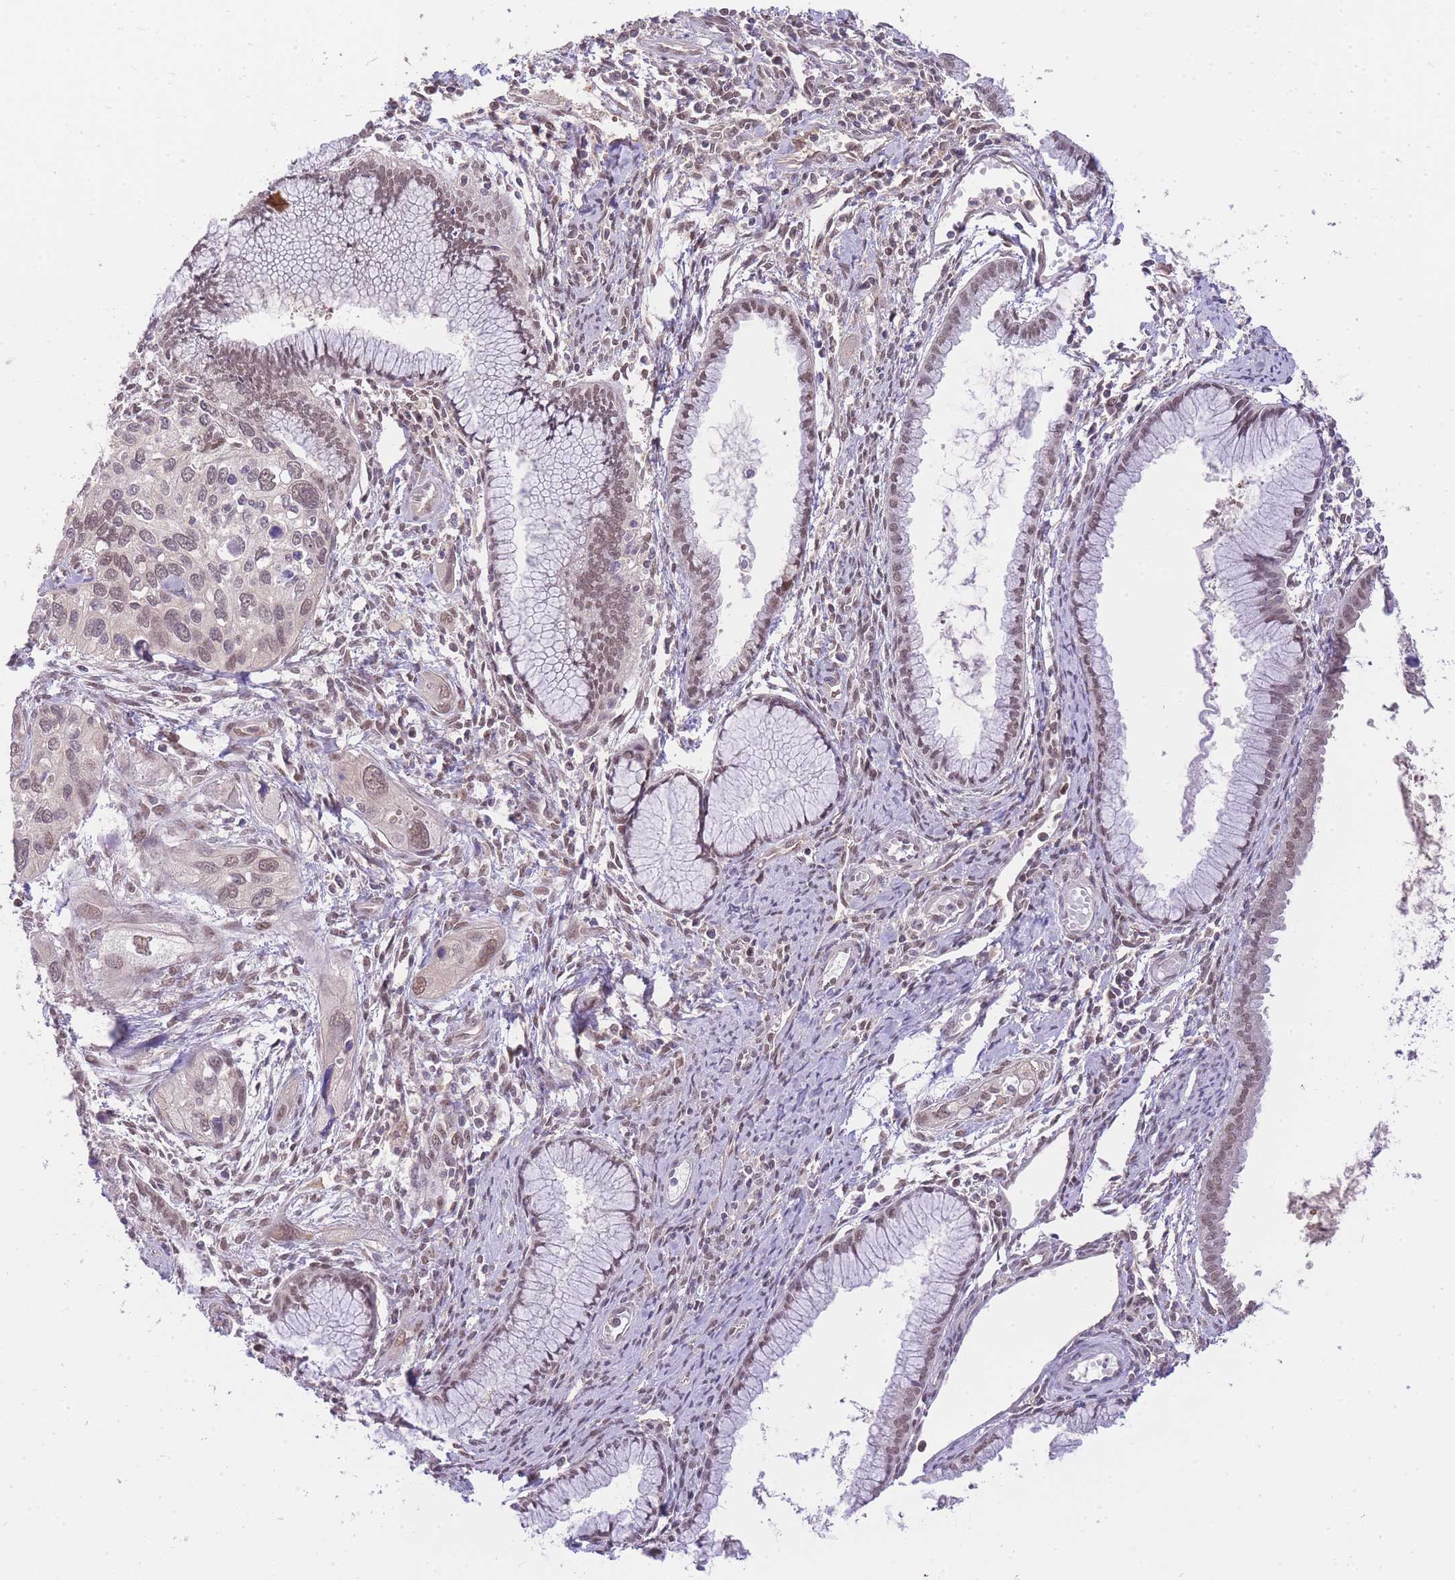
{"staining": {"intensity": "moderate", "quantity": ">75%", "location": "nuclear"}, "tissue": "cervical cancer", "cell_type": "Tumor cells", "image_type": "cancer", "snomed": [{"axis": "morphology", "description": "Squamous cell carcinoma, NOS"}, {"axis": "topography", "description": "Cervix"}], "caption": "IHC histopathology image of neoplastic tissue: human cervical squamous cell carcinoma stained using IHC demonstrates medium levels of moderate protein expression localized specifically in the nuclear of tumor cells, appearing as a nuclear brown color.", "gene": "UBXN7", "patient": {"sex": "female", "age": 55}}